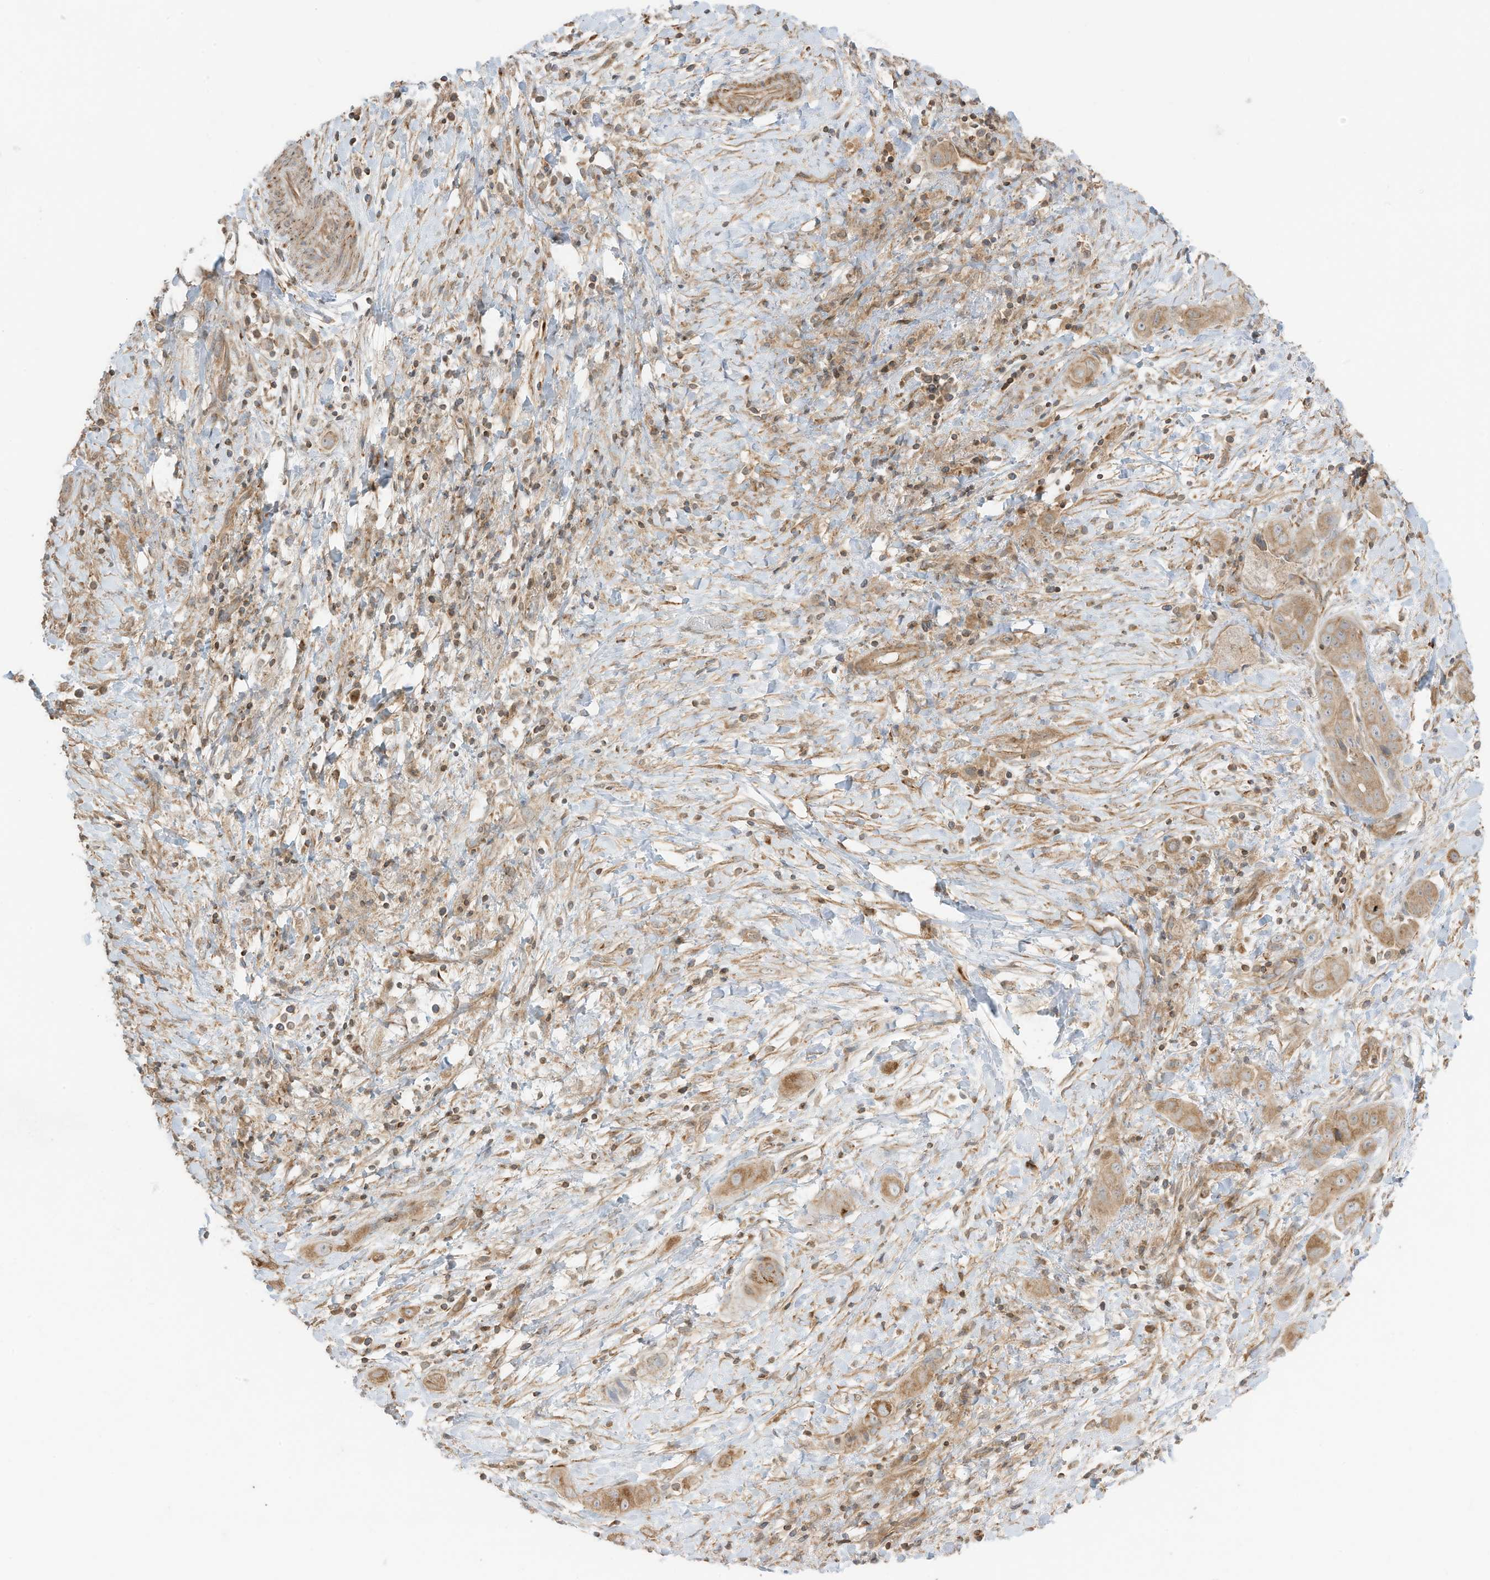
{"staining": {"intensity": "weak", "quantity": ">75%", "location": "cytoplasmic/membranous"}, "tissue": "liver cancer", "cell_type": "Tumor cells", "image_type": "cancer", "snomed": [{"axis": "morphology", "description": "Cholangiocarcinoma"}, {"axis": "topography", "description": "Liver"}], "caption": "Immunohistochemical staining of cholangiocarcinoma (liver) shows low levels of weak cytoplasmic/membranous protein staining in about >75% of tumor cells.", "gene": "SLC25A12", "patient": {"sex": "female", "age": 52}}